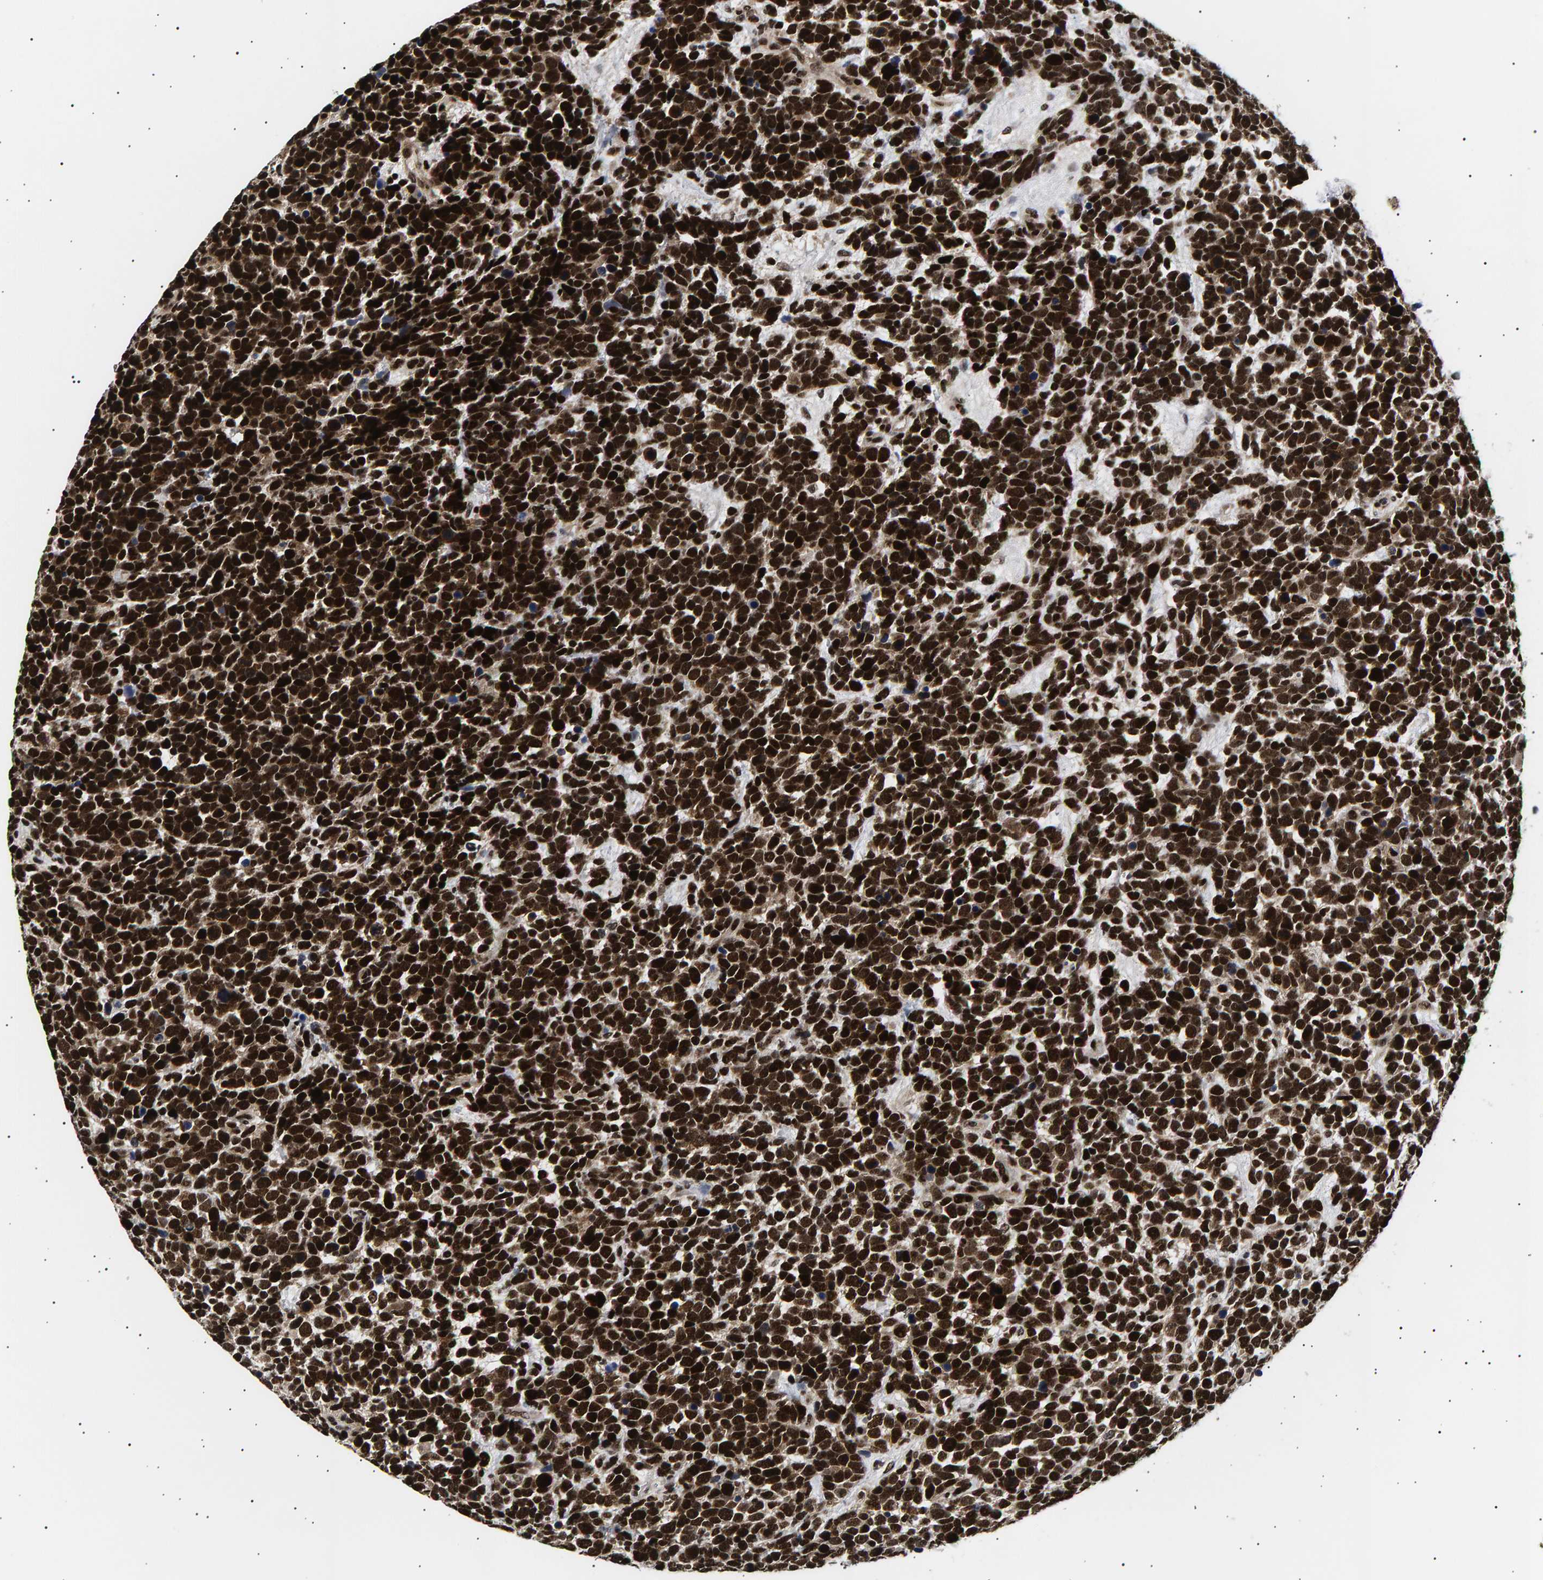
{"staining": {"intensity": "strong", "quantity": ">75%", "location": "nuclear"}, "tissue": "urothelial cancer", "cell_type": "Tumor cells", "image_type": "cancer", "snomed": [{"axis": "morphology", "description": "Urothelial carcinoma, High grade"}, {"axis": "topography", "description": "Urinary bladder"}], "caption": "DAB (3,3'-diaminobenzidine) immunohistochemical staining of human urothelial cancer shows strong nuclear protein positivity in about >75% of tumor cells.", "gene": "ANKRD40", "patient": {"sex": "female", "age": 82}}